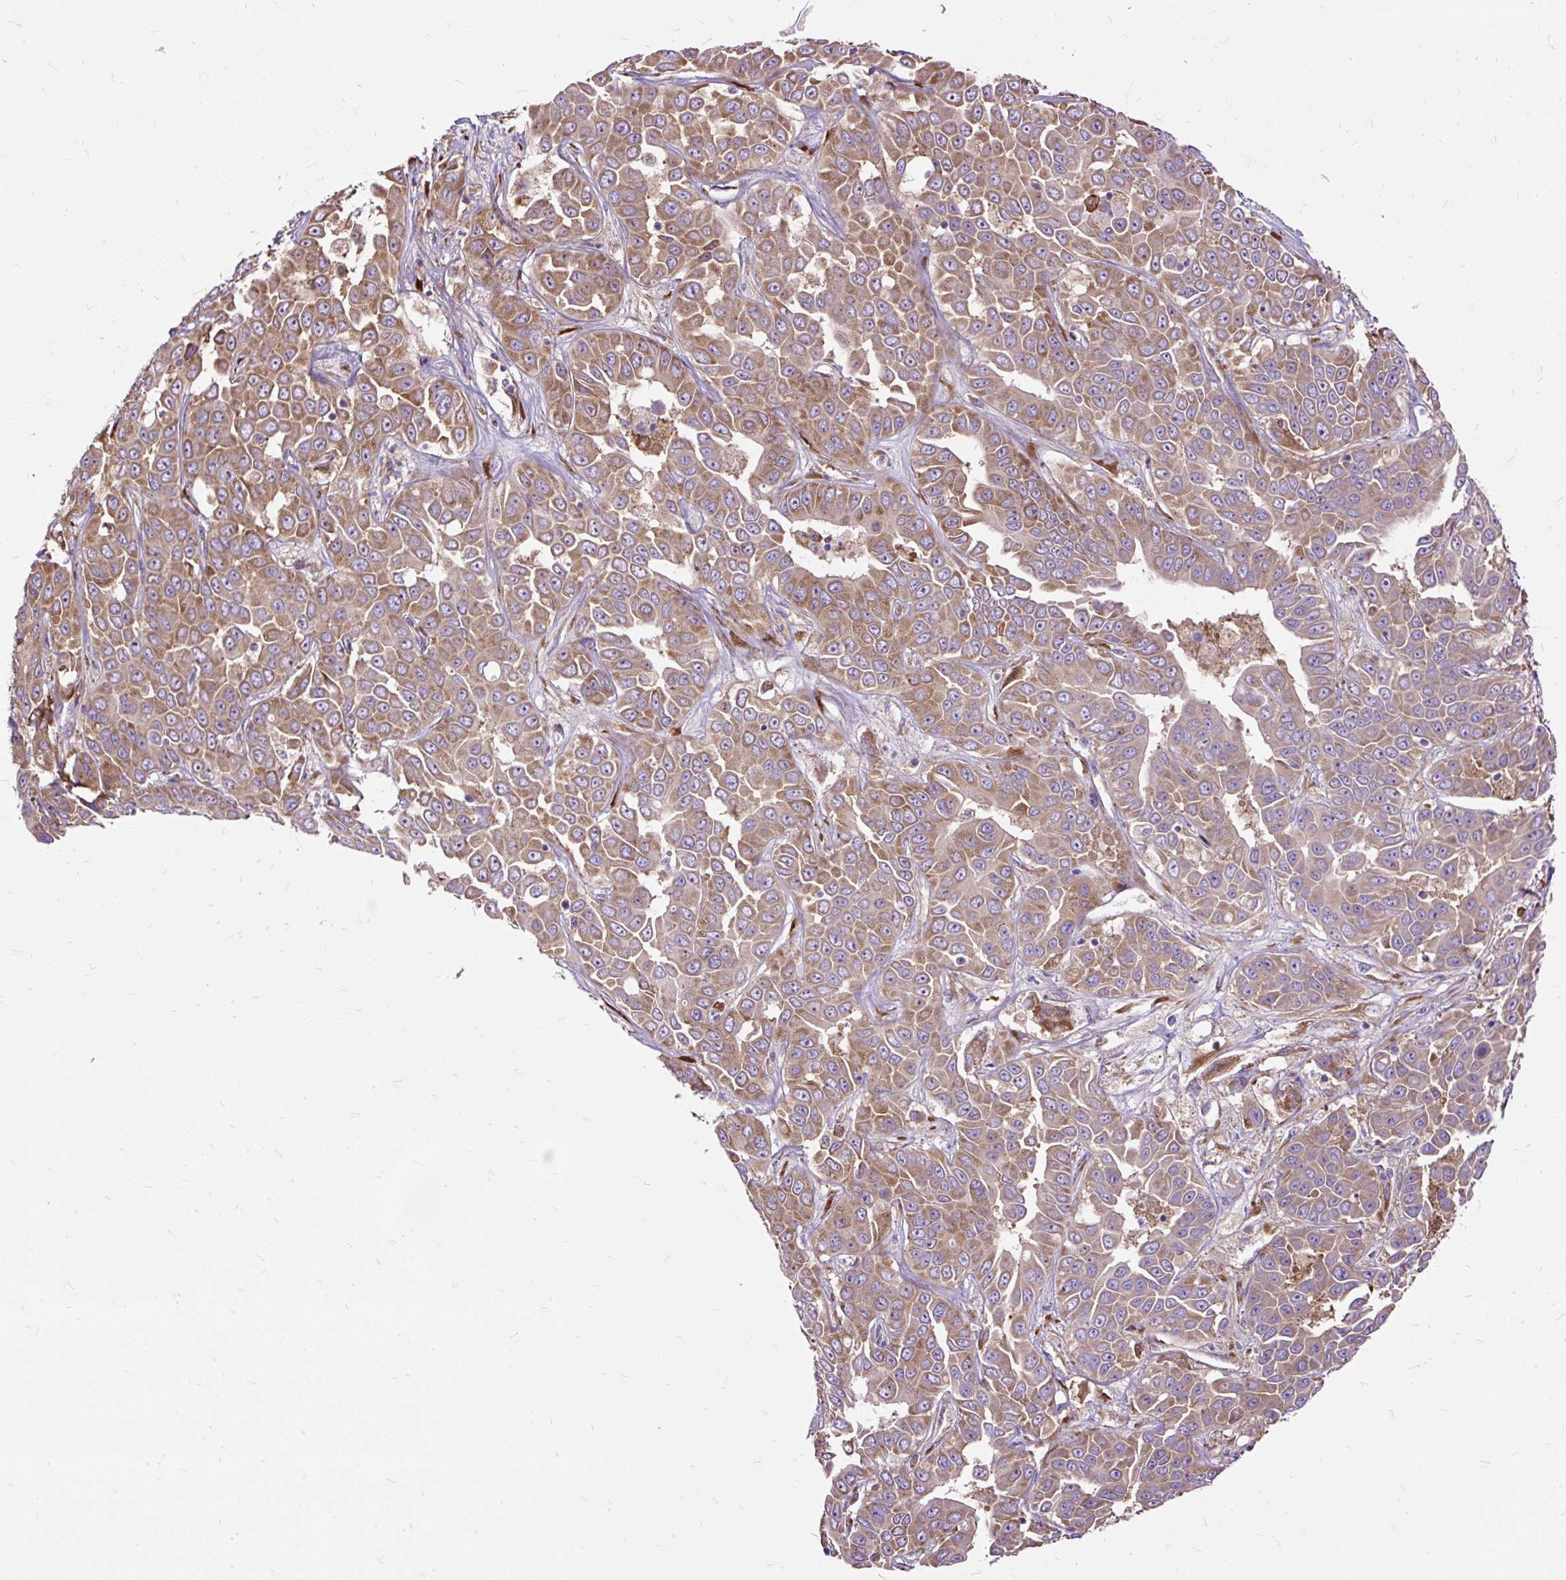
{"staining": {"intensity": "moderate", "quantity": ">75%", "location": "cytoplasmic/membranous"}, "tissue": "liver cancer", "cell_type": "Tumor cells", "image_type": "cancer", "snomed": [{"axis": "morphology", "description": "Cholangiocarcinoma"}, {"axis": "topography", "description": "Liver"}], "caption": "Liver cancer tissue exhibits moderate cytoplasmic/membranous expression in approximately >75% of tumor cells The protein of interest is stained brown, and the nuclei are stained in blue (DAB IHC with brightfield microscopy, high magnification).", "gene": "RPS5", "patient": {"sex": "female", "age": 52}}